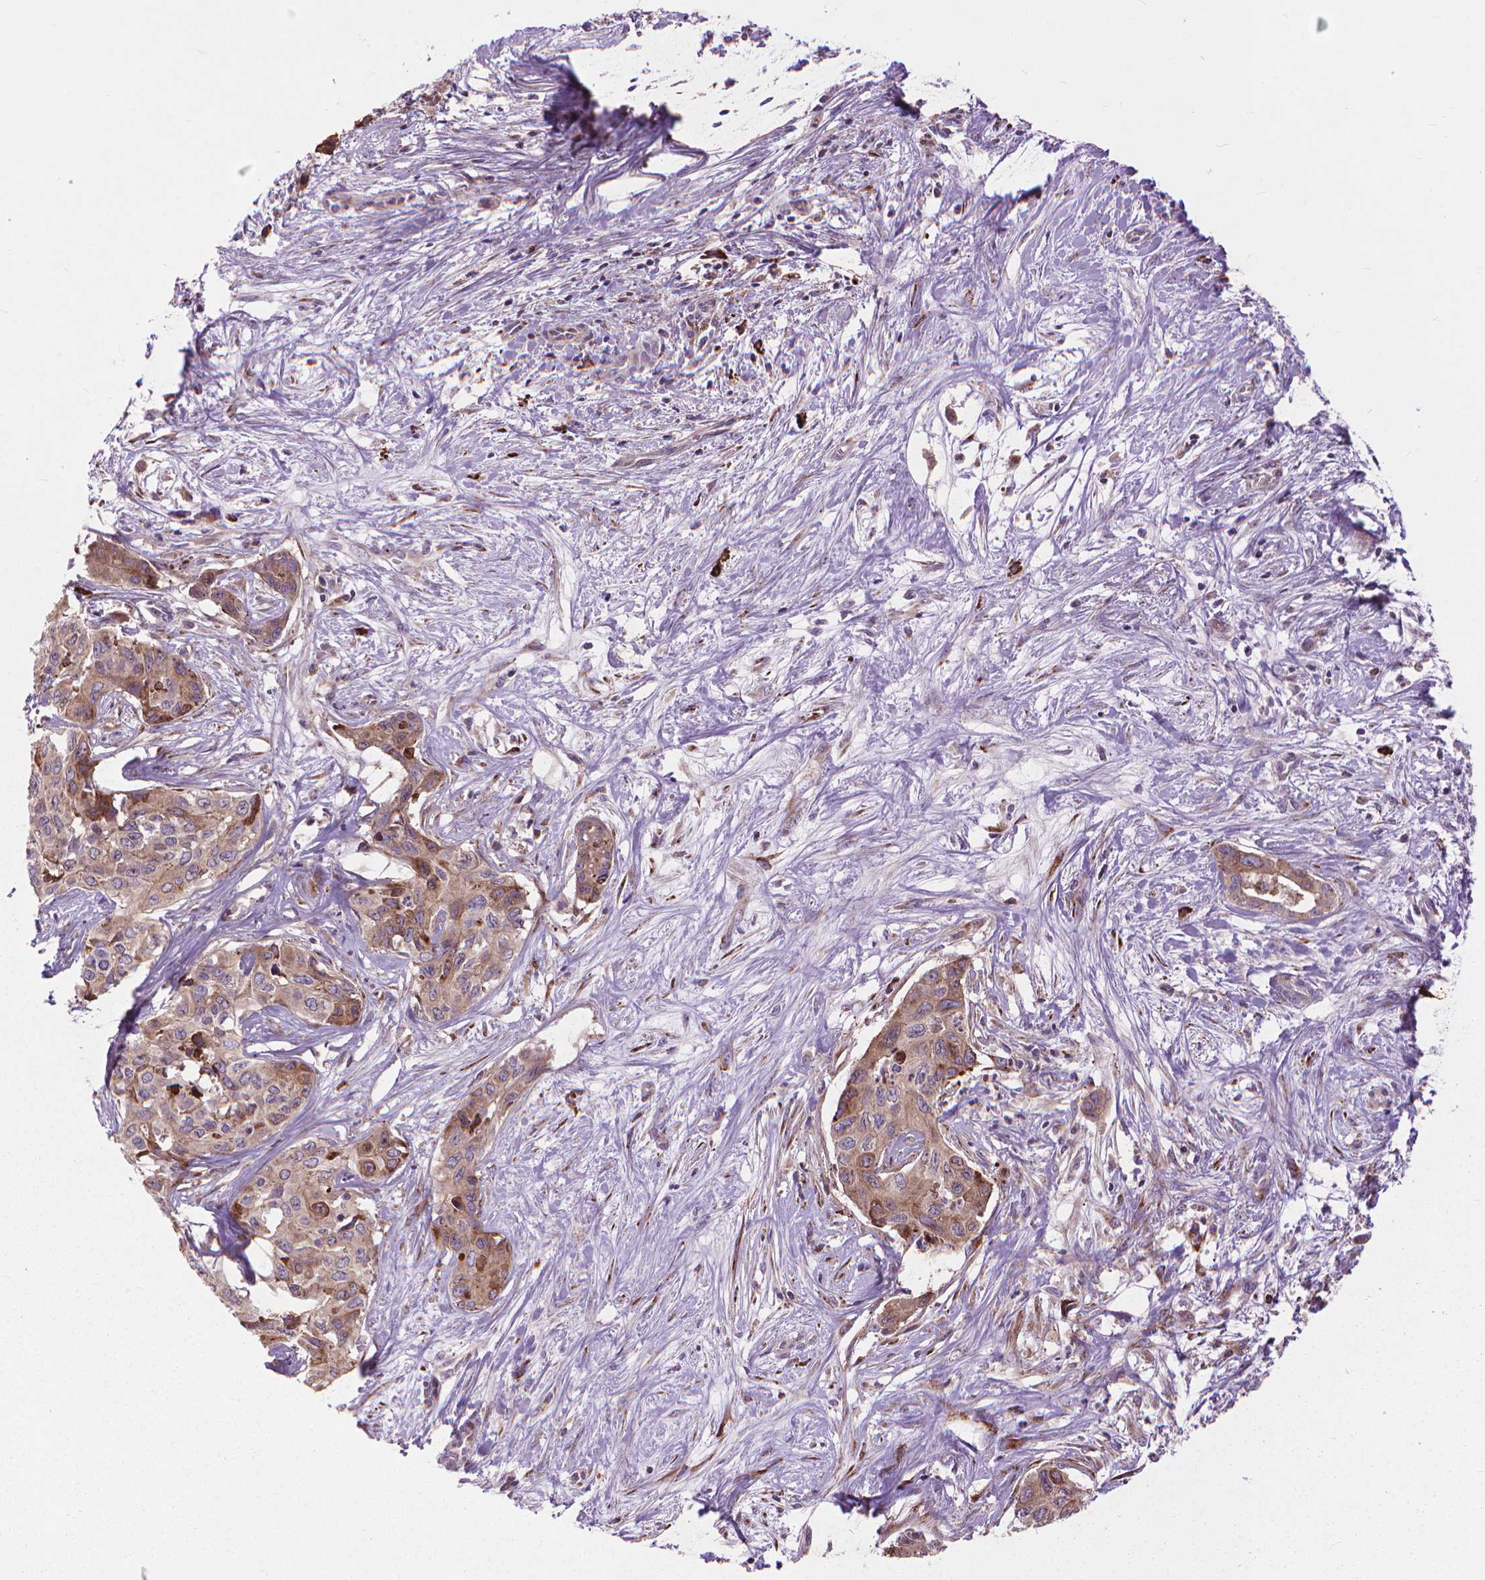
{"staining": {"intensity": "moderate", "quantity": ">75%", "location": "cytoplasmic/membranous"}, "tissue": "liver cancer", "cell_type": "Tumor cells", "image_type": "cancer", "snomed": [{"axis": "morphology", "description": "Cholangiocarcinoma"}, {"axis": "topography", "description": "Liver"}], "caption": "Immunohistochemical staining of liver cancer displays medium levels of moderate cytoplasmic/membranous expression in approximately >75% of tumor cells.", "gene": "MYH14", "patient": {"sex": "female", "age": 65}}